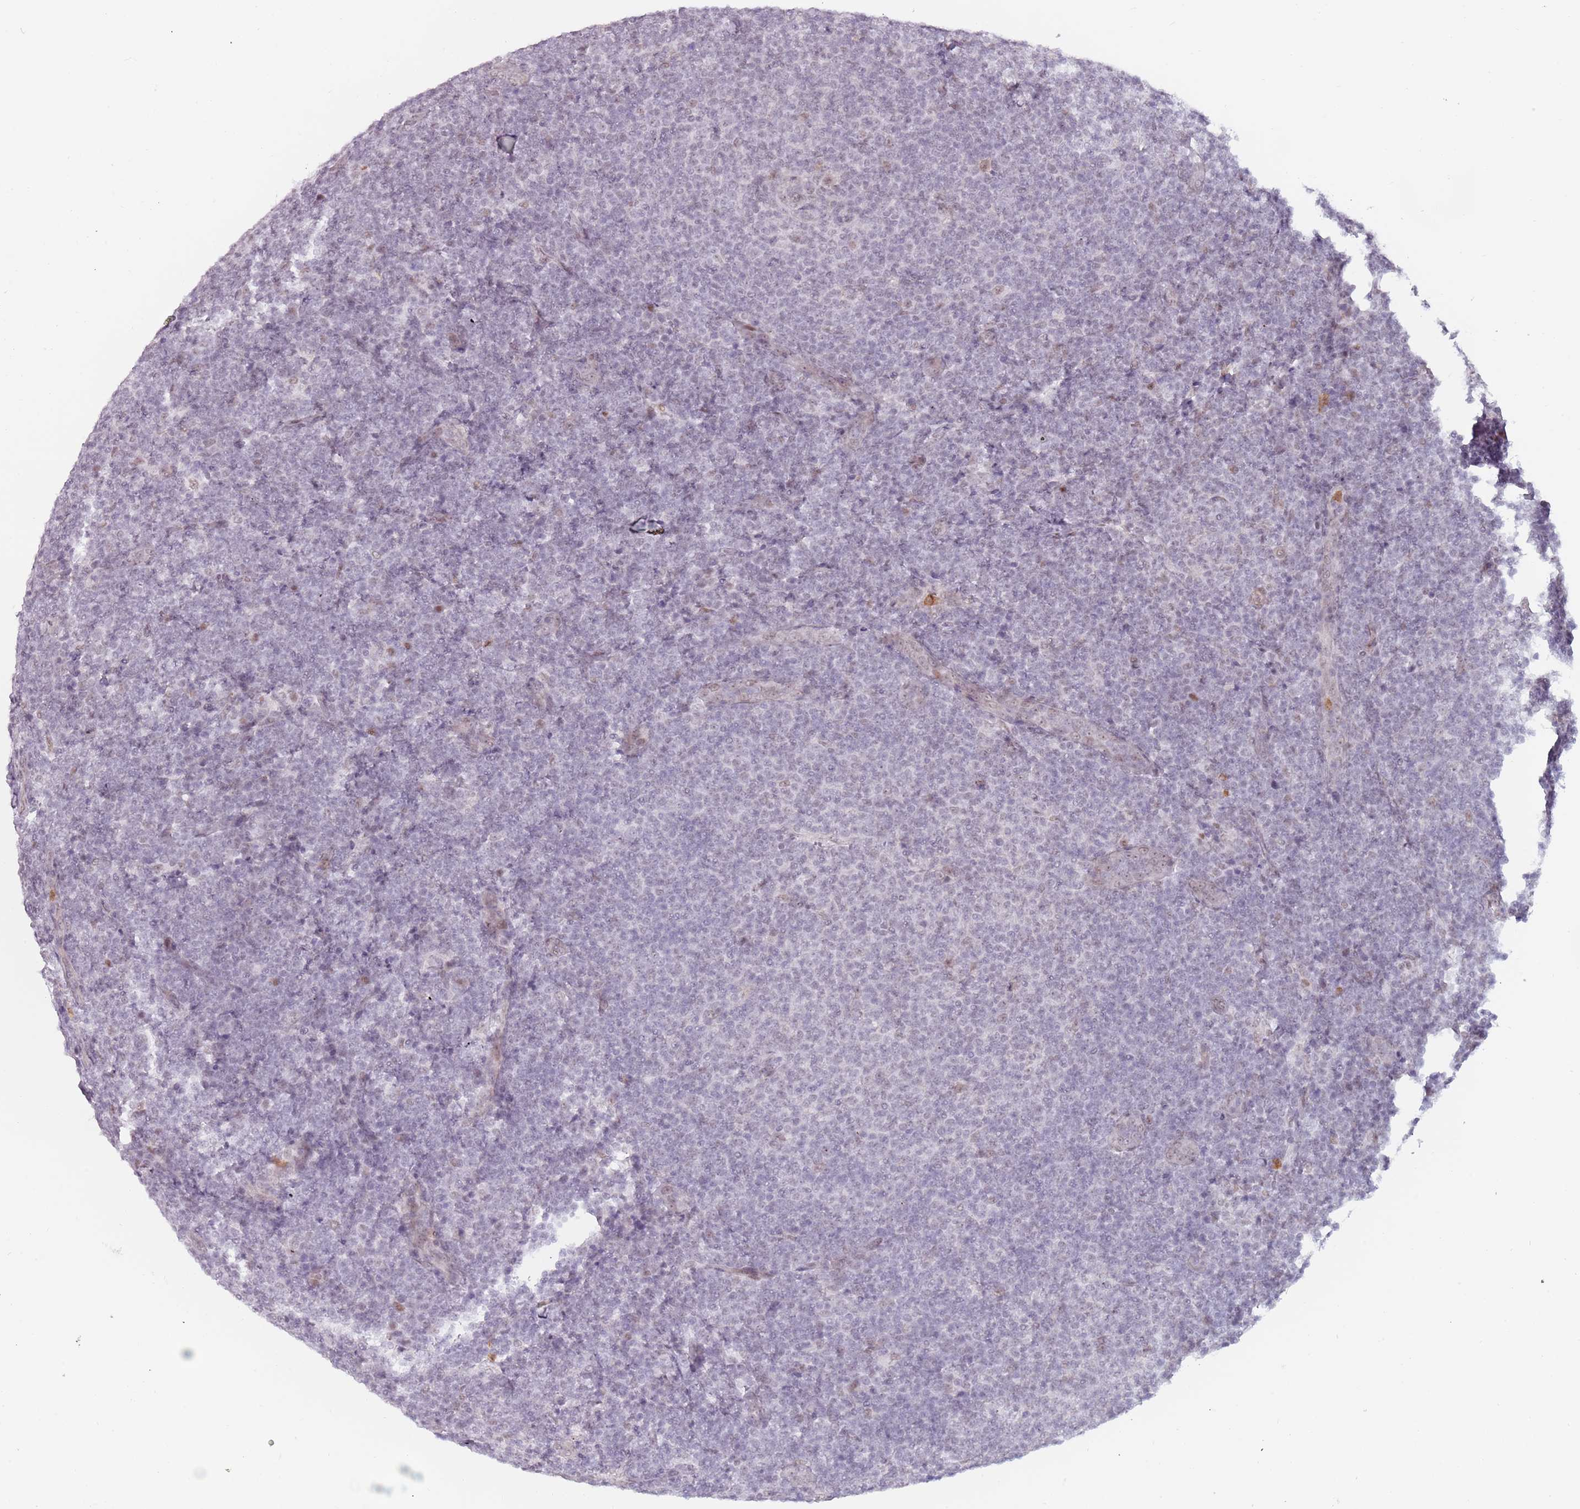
{"staining": {"intensity": "negative", "quantity": "none", "location": "none"}, "tissue": "lymphoma", "cell_type": "Tumor cells", "image_type": "cancer", "snomed": [{"axis": "morphology", "description": "Malignant lymphoma, non-Hodgkin's type, Low grade"}, {"axis": "topography", "description": "Lymph node"}], "caption": "IHC histopathology image of human malignant lymphoma, non-Hodgkin's type (low-grade) stained for a protein (brown), which demonstrates no positivity in tumor cells.", "gene": "REXO4", "patient": {"sex": "male", "age": 66}}